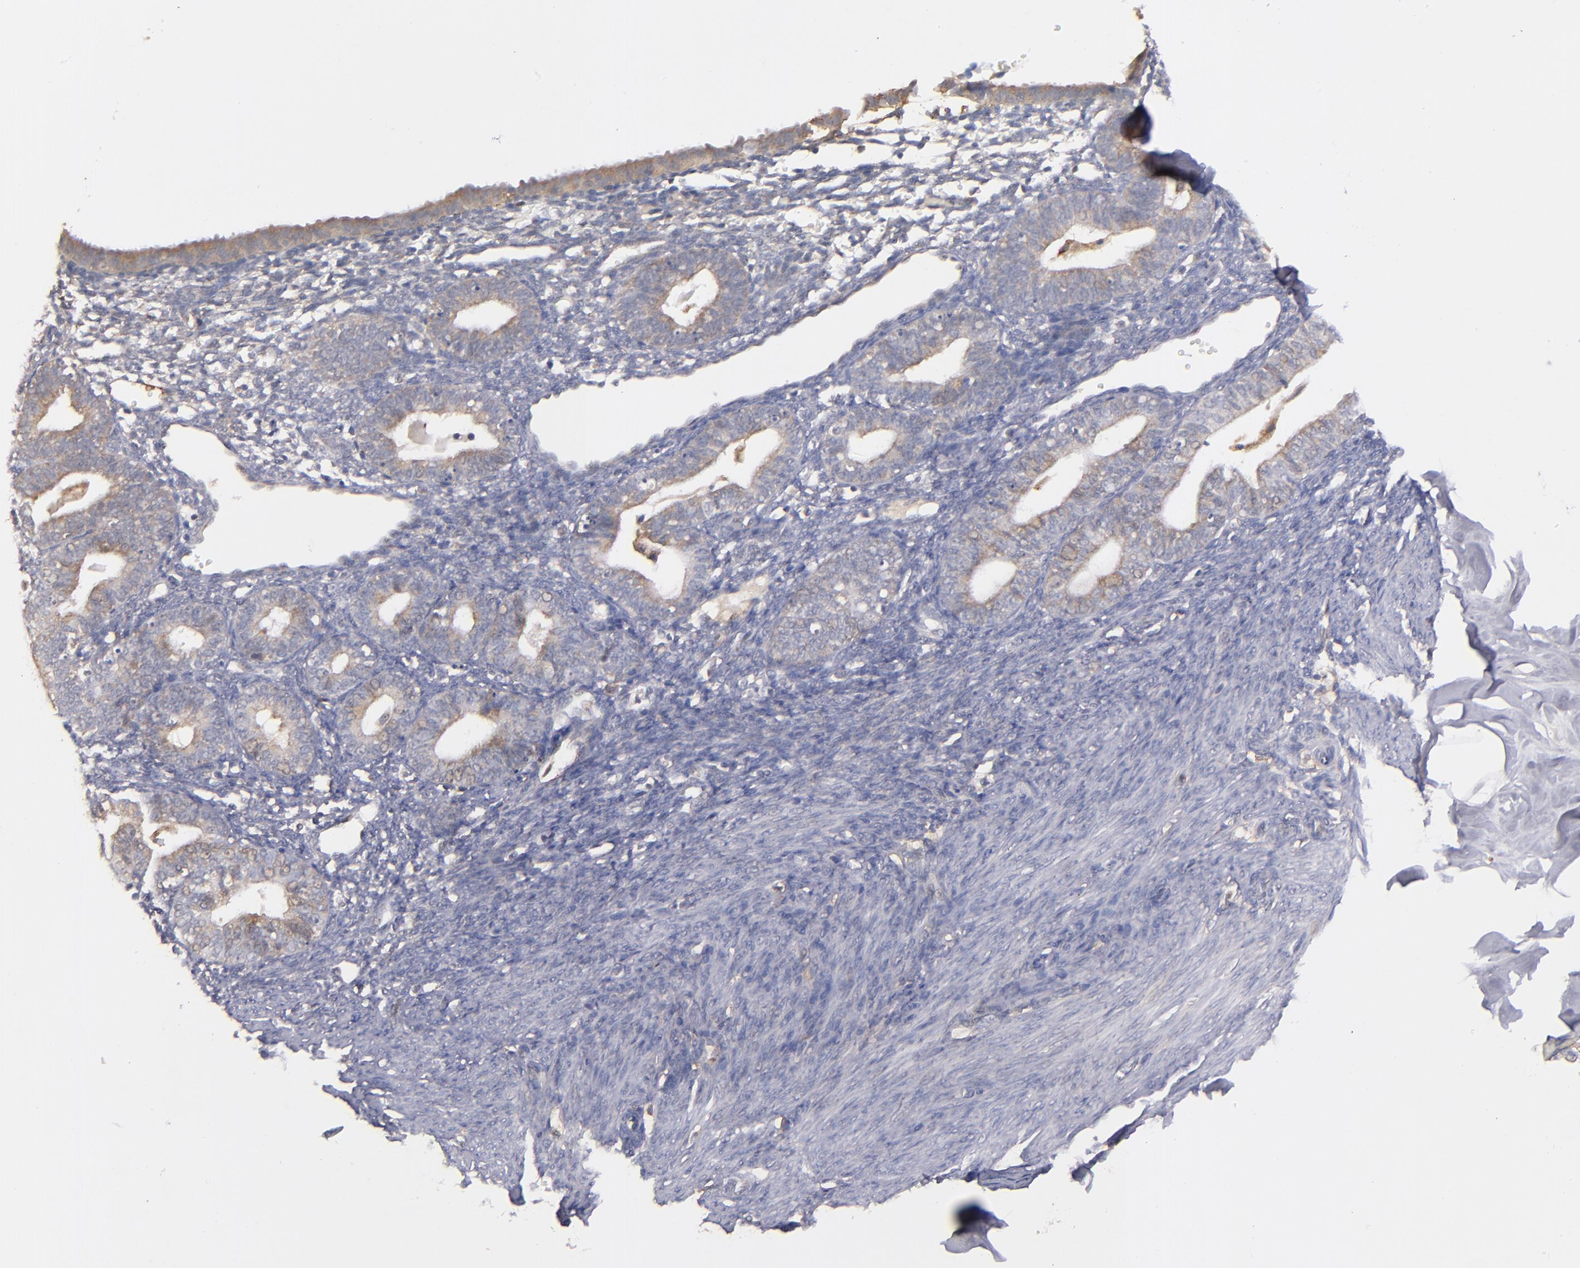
{"staining": {"intensity": "weak", "quantity": "<25%", "location": "cytoplasmic/membranous"}, "tissue": "endometrium", "cell_type": "Cells in endometrial stroma", "image_type": "normal", "snomed": [{"axis": "morphology", "description": "Normal tissue, NOS"}, {"axis": "topography", "description": "Endometrium"}], "caption": "This image is of unremarkable endometrium stained with IHC to label a protein in brown with the nuclei are counter-stained blue. There is no staining in cells in endometrial stroma.", "gene": "ZFYVE1", "patient": {"sex": "female", "age": 61}}